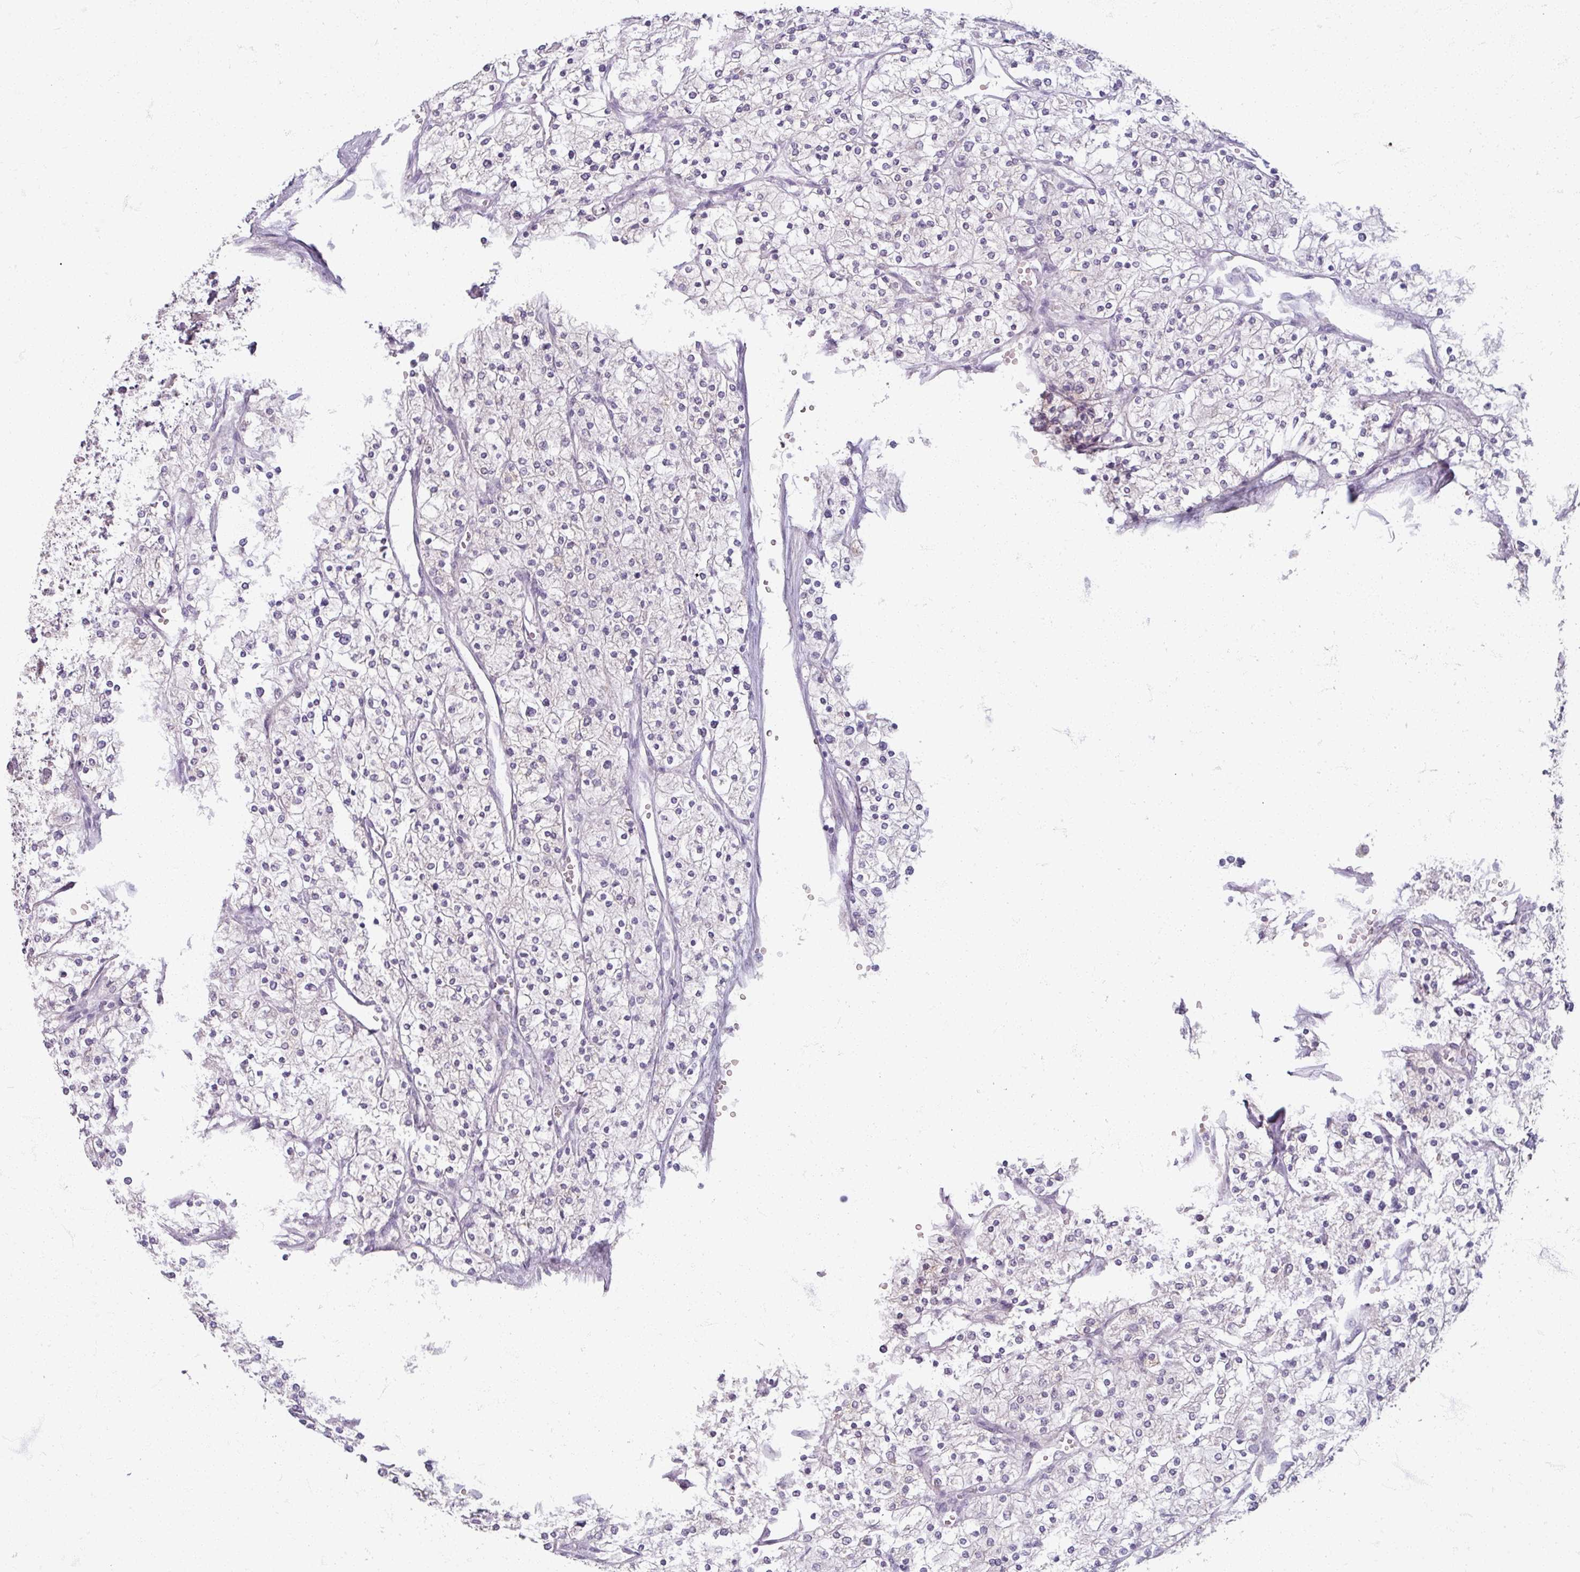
{"staining": {"intensity": "negative", "quantity": "none", "location": "none"}, "tissue": "renal cancer", "cell_type": "Tumor cells", "image_type": "cancer", "snomed": [{"axis": "morphology", "description": "Adenocarcinoma, NOS"}, {"axis": "topography", "description": "Kidney"}], "caption": "DAB immunohistochemical staining of adenocarcinoma (renal) exhibits no significant staining in tumor cells.", "gene": "SOX11", "patient": {"sex": "male", "age": 80}}